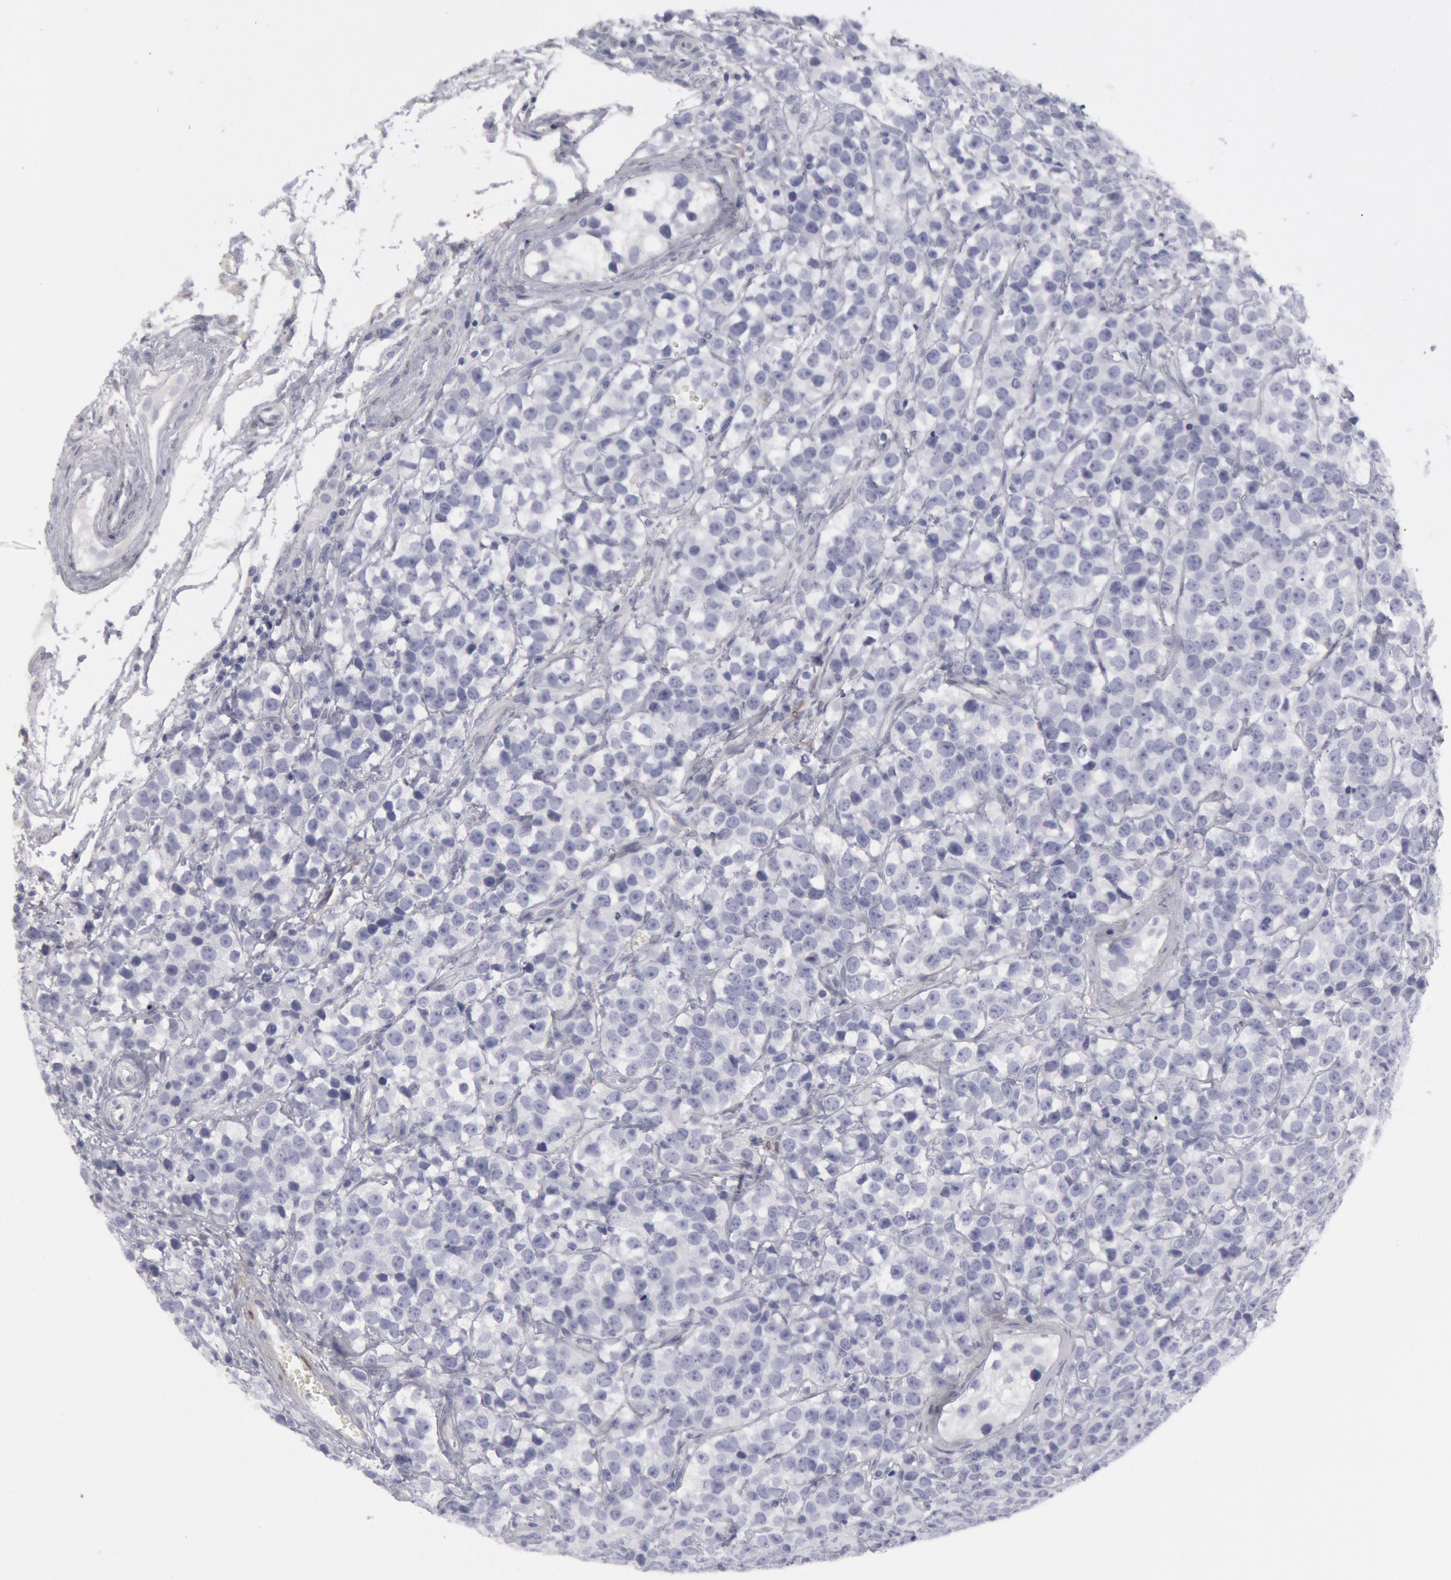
{"staining": {"intensity": "negative", "quantity": "none", "location": "none"}, "tissue": "testis cancer", "cell_type": "Tumor cells", "image_type": "cancer", "snomed": [{"axis": "morphology", "description": "Seminoma, NOS"}, {"axis": "topography", "description": "Testis"}], "caption": "Immunohistochemistry of human testis cancer (seminoma) exhibits no positivity in tumor cells.", "gene": "FHL1", "patient": {"sex": "male", "age": 25}}